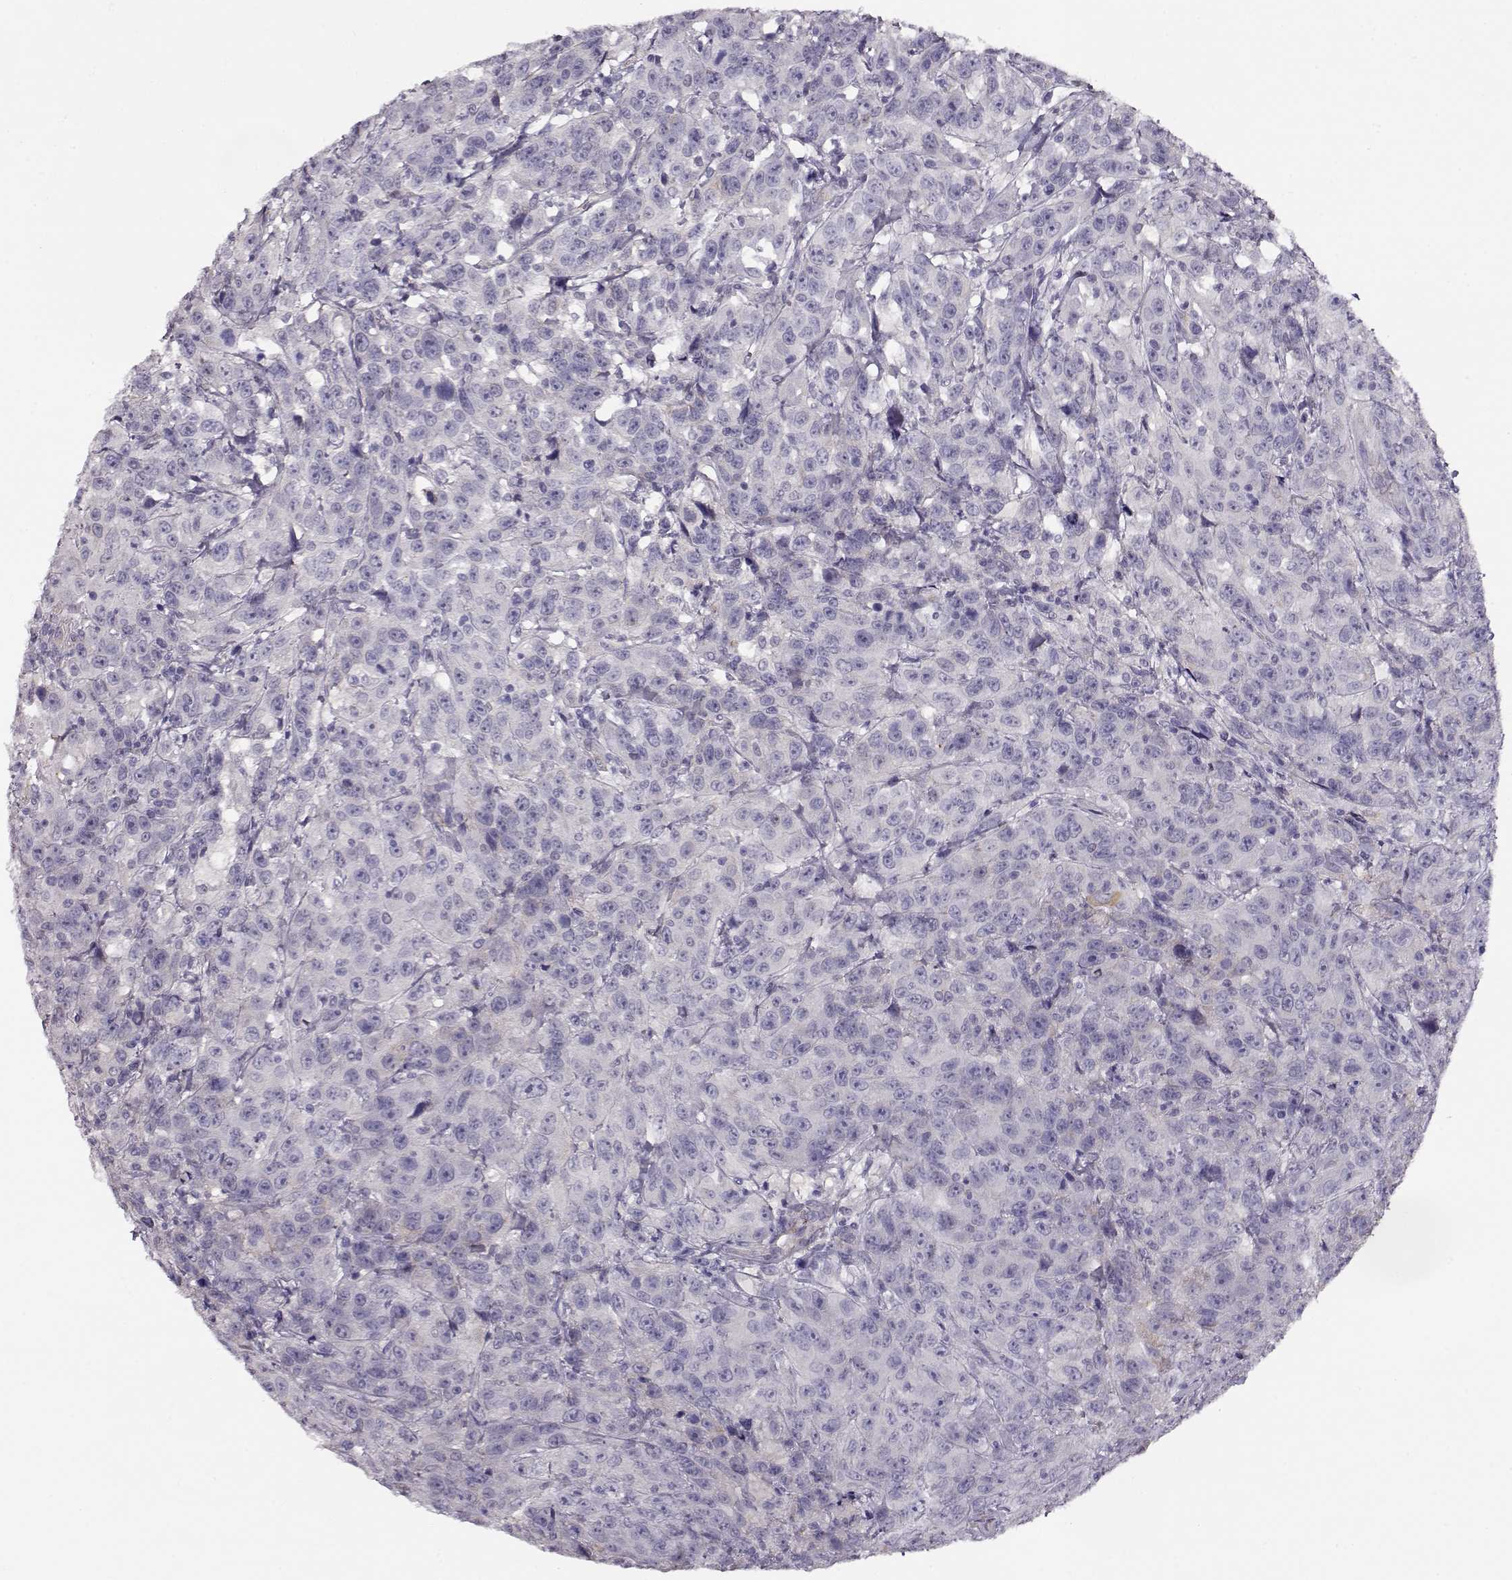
{"staining": {"intensity": "negative", "quantity": "none", "location": "none"}, "tissue": "urothelial cancer", "cell_type": "Tumor cells", "image_type": "cancer", "snomed": [{"axis": "morphology", "description": "Urothelial carcinoma, NOS"}, {"axis": "morphology", "description": "Urothelial carcinoma, High grade"}, {"axis": "topography", "description": "Urinary bladder"}], "caption": "Tumor cells are negative for brown protein staining in urothelial cancer.", "gene": "RBM44", "patient": {"sex": "female", "age": 73}}